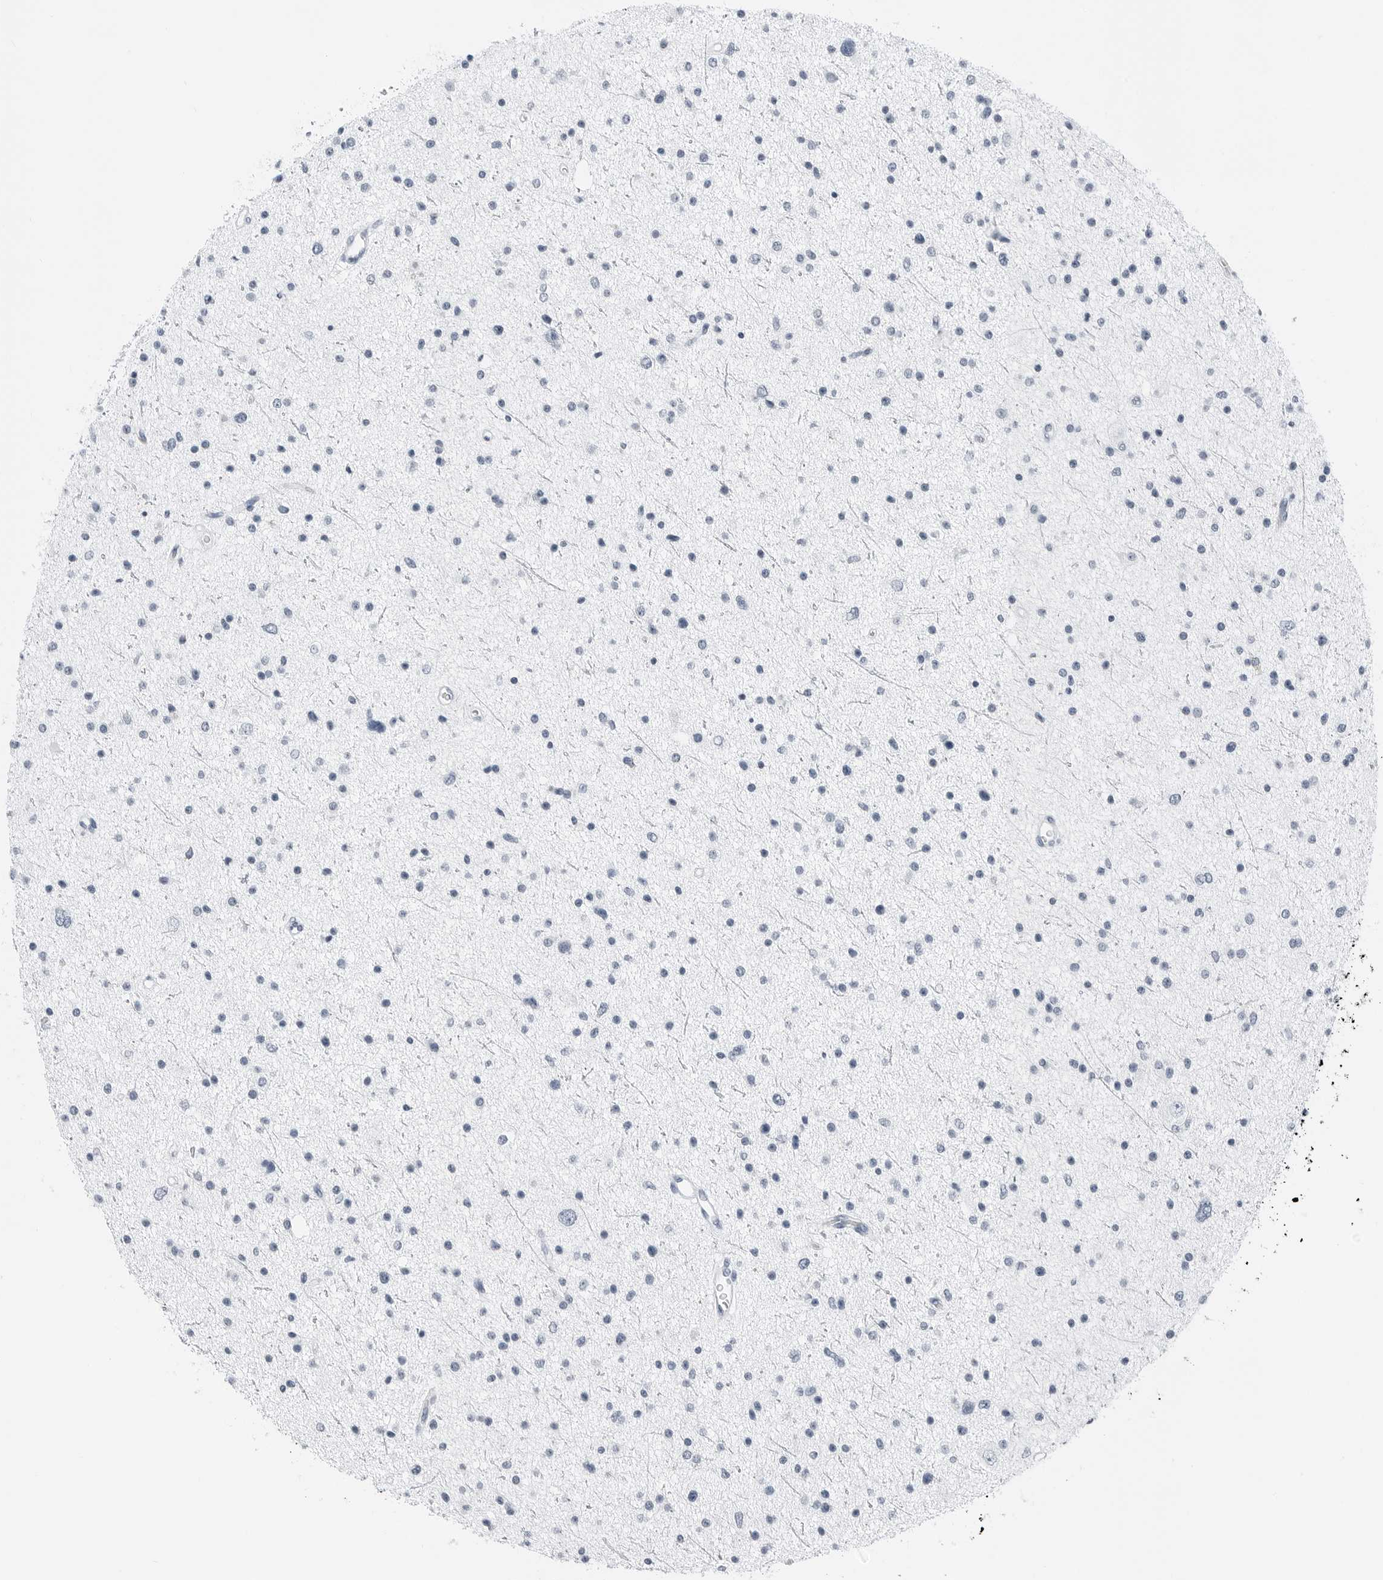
{"staining": {"intensity": "negative", "quantity": "none", "location": "none"}, "tissue": "glioma", "cell_type": "Tumor cells", "image_type": "cancer", "snomed": [{"axis": "morphology", "description": "Glioma, malignant, Low grade"}, {"axis": "topography", "description": "Brain"}], "caption": "The photomicrograph displays no staining of tumor cells in malignant low-grade glioma.", "gene": "SLPI", "patient": {"sex": "female", "age": 37}}